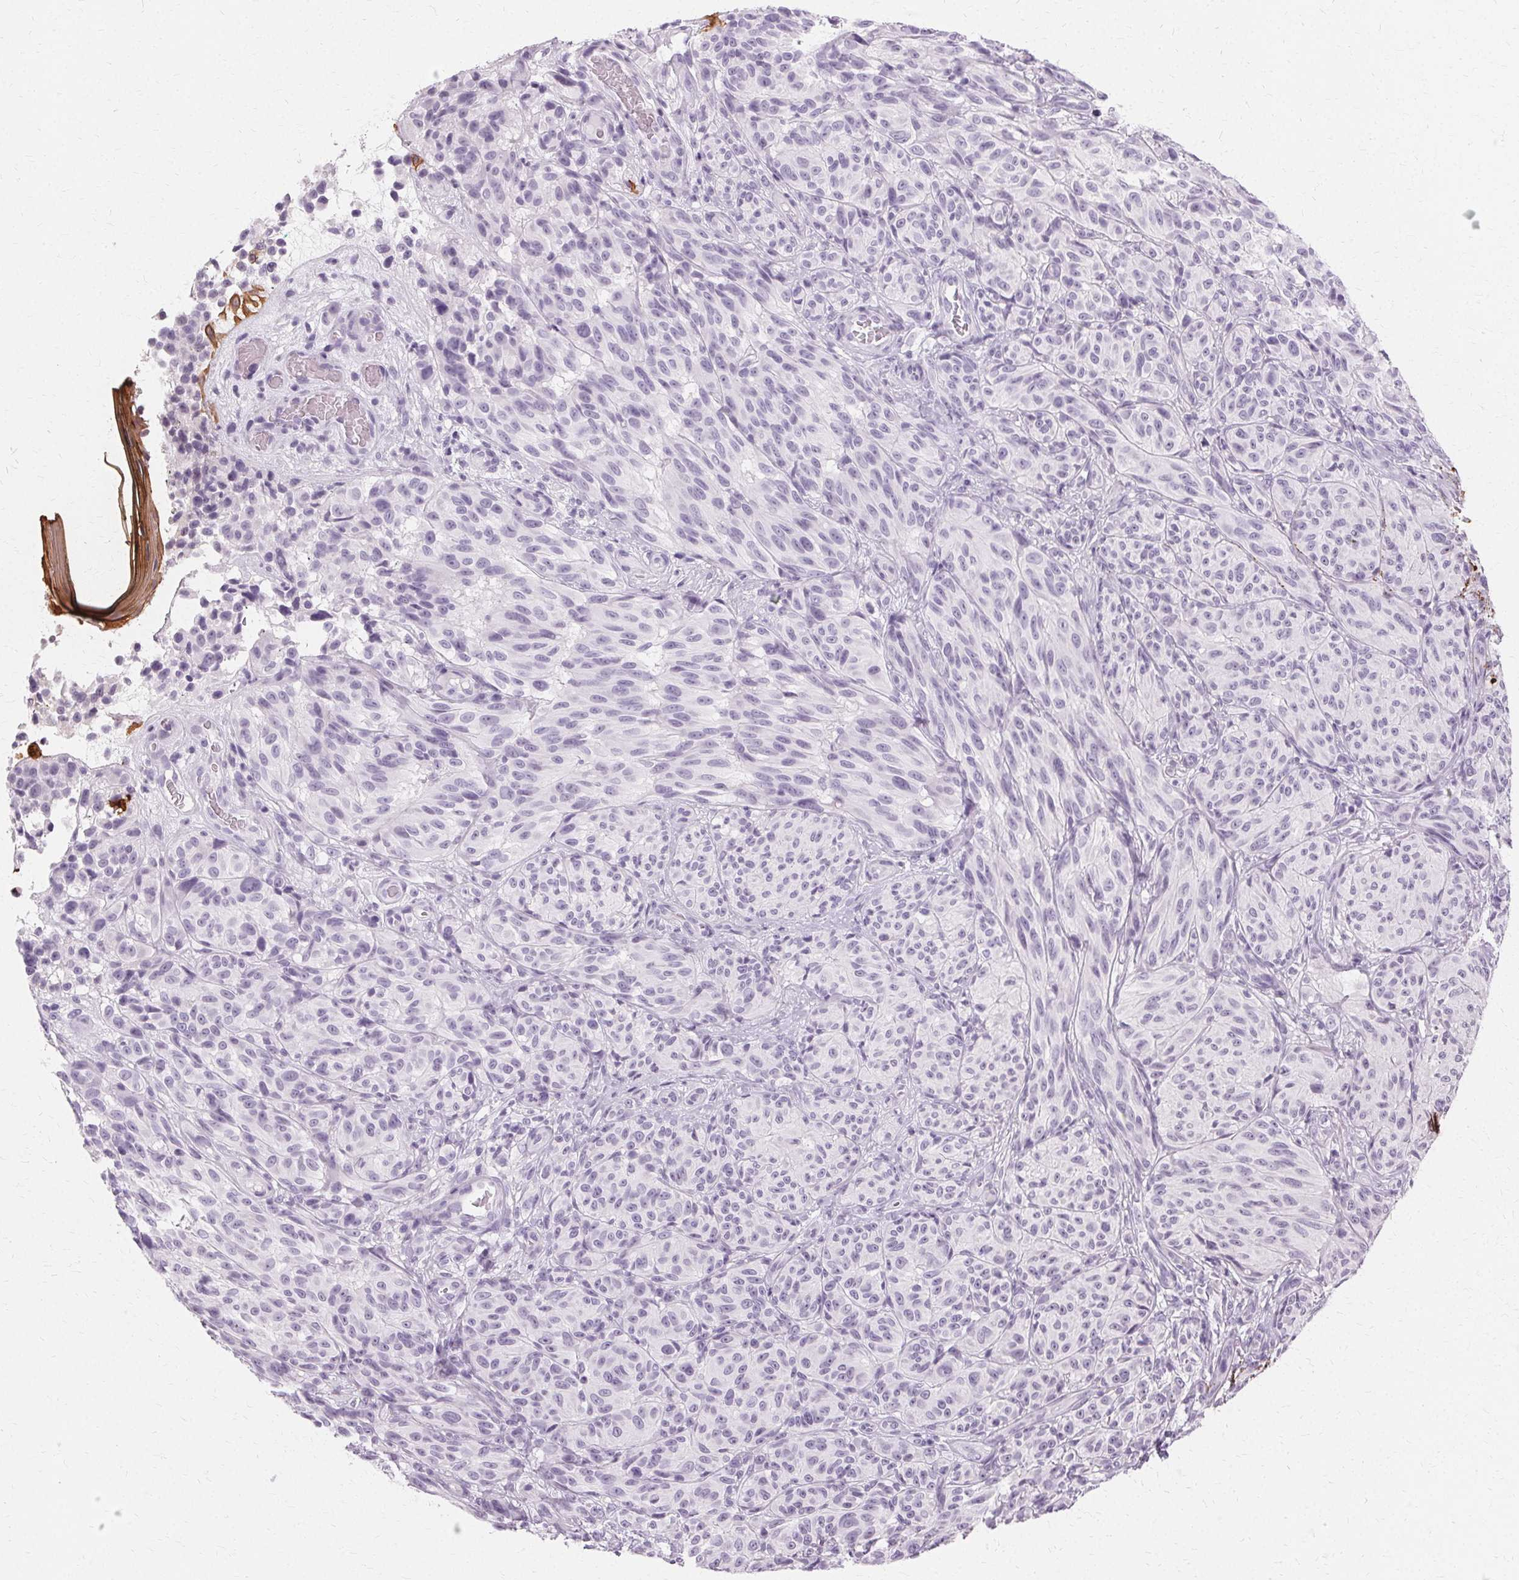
{"staining": {"intensity": "negative", "quantity": "none", "location": "none"}, "tissue": "melanoma", "cell_type": "Tumor cells", "image_type": "cancer", "snomed": [{"axis": "morphology", "description": "Malignant melanoma, NOS"}, {"axis": "topography", "description": "Skin"}], "caption": "IHC photomicrograph of melanoma stained for a protein (brown), which exhibits no expression in tumor cells.", "gene": "KRT6C", "patient": {"sex": "female", "age": 85}}